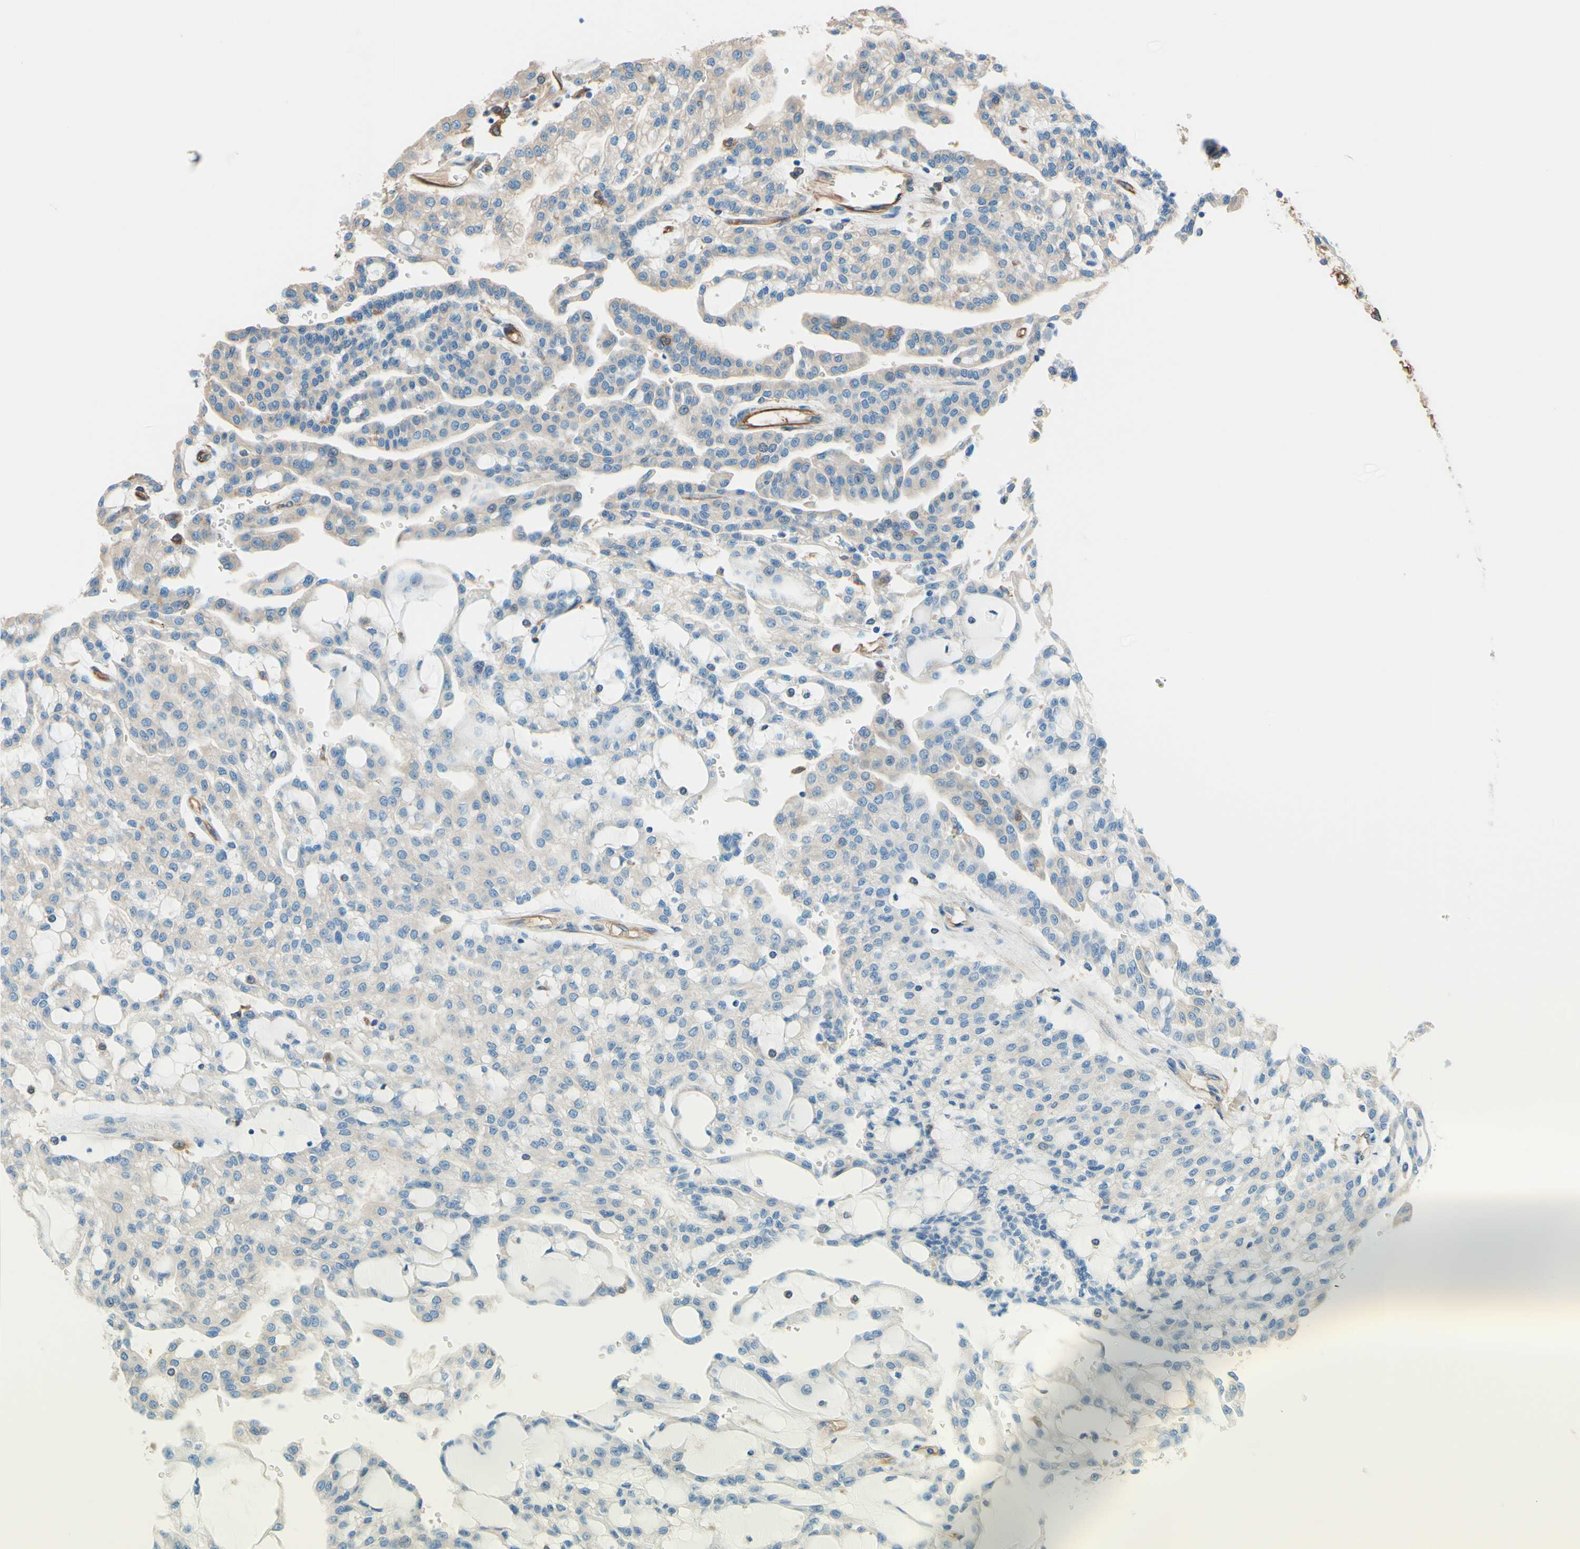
{"staining": {"intensity": "negative", "quantity": "none", "location": "none"}, "tissue": "renal cancer", "cell_type": "Tumor cells", "image_type": "cancer", "snomed": [{"axis": "morphology", "description": "Adenocarcinoma, NOS"}, {"axis": "topography", "description": "Kidney"}], "caption": "An immunohistochemistry histopathology image of adenocarcinoma (renal) is shown. There is no staining in tumor cells of adenocarcinoma (renal).", "gene": "DPYSL3", "patient": {"sex": "male", "age": 63}}